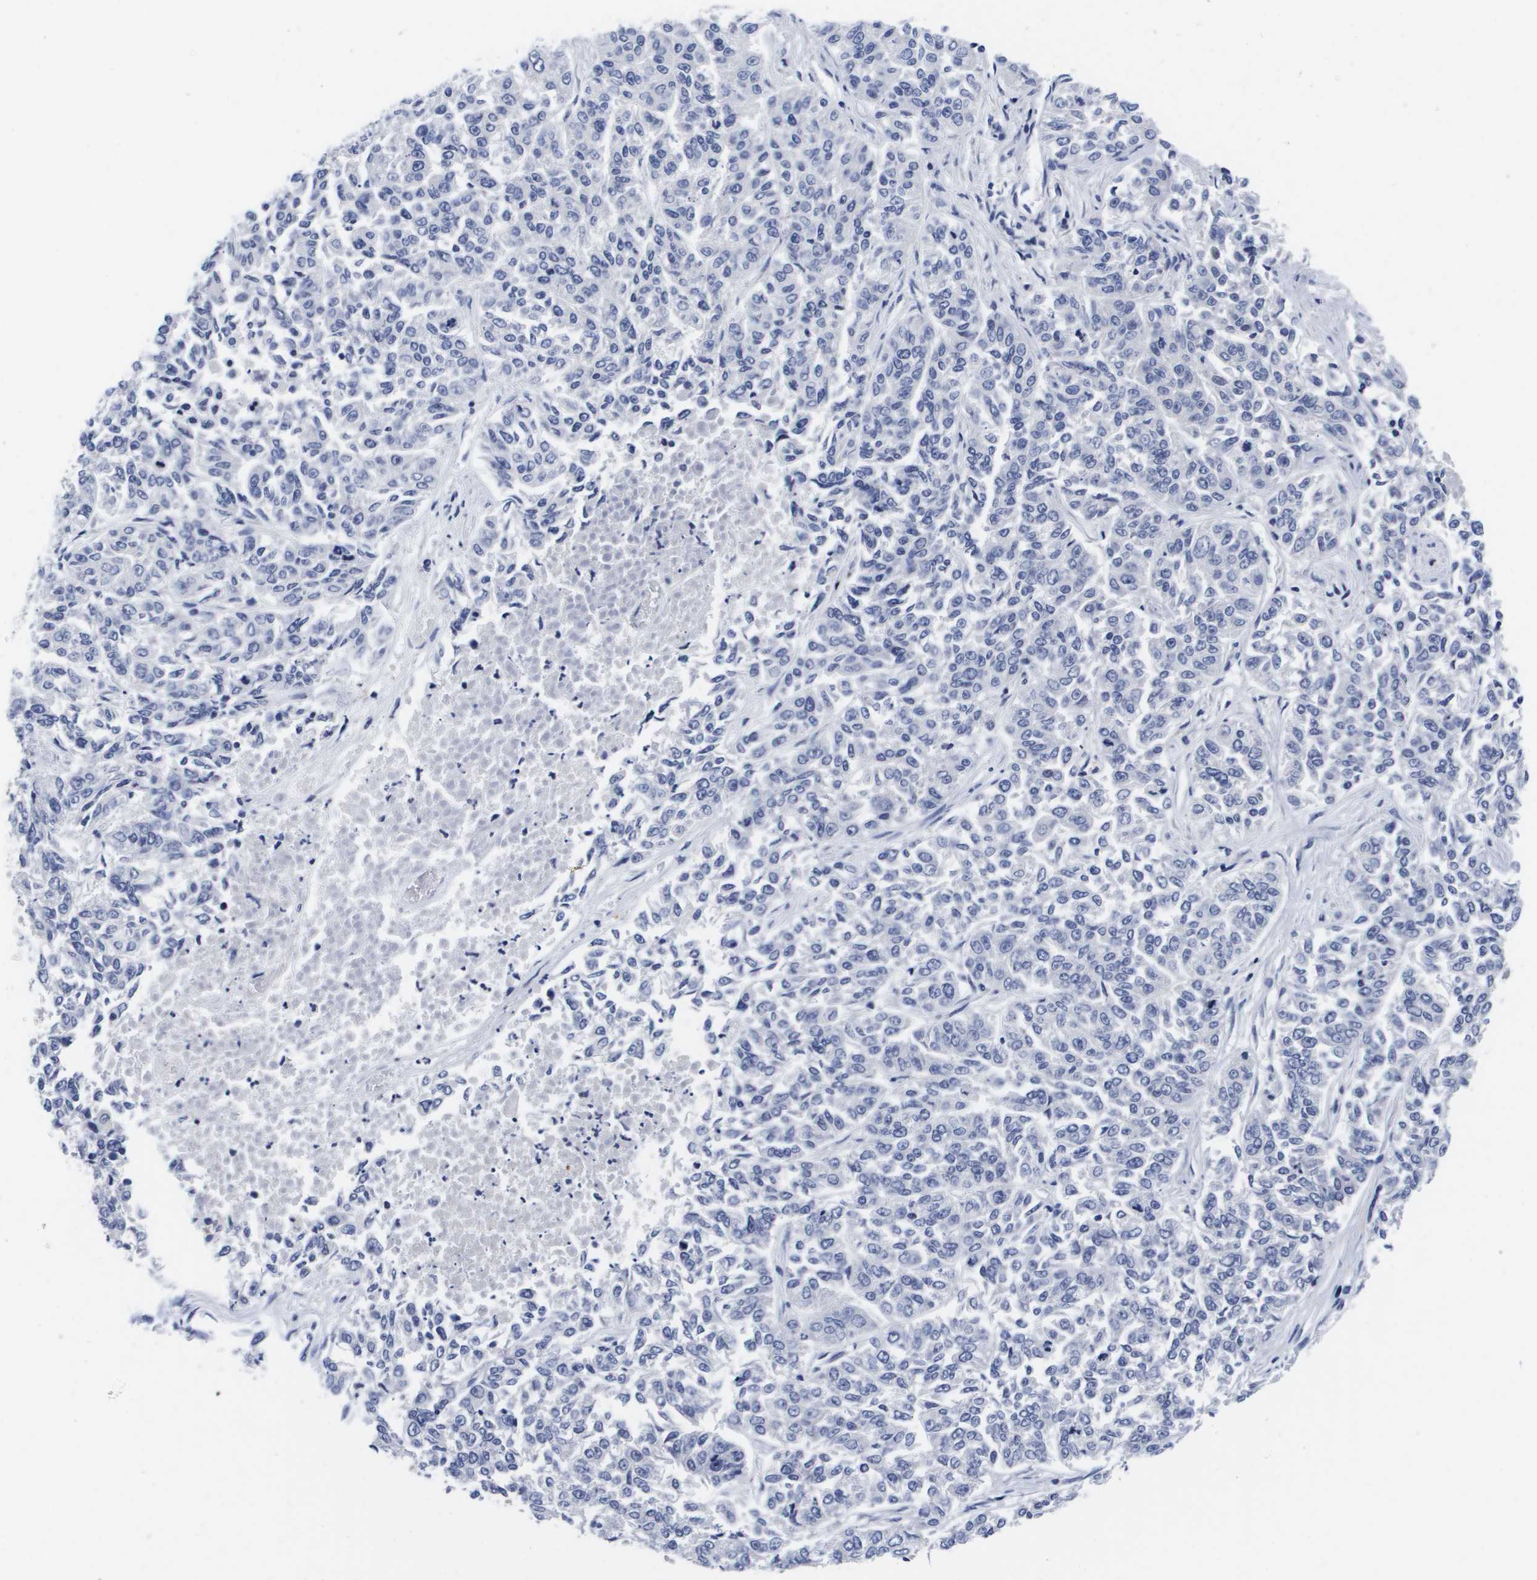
{"staining": {"intensity": "negative", "quantity": "none", "location": "none"}, "tissue": "lung cancer", "cell_type": "Tumor cells", "image_type": "cancer", "snomed": [{"axis": "morphology", "description": "Adenocarcinoma, NOS"}, {"axis": "topography", "description": "Lung"}], "caption": "This is an immunohistochemistry (IHC) histopathology image of human lung adenocarcinoma. There is no expression in tumor cells.", "gene": "HMOX1", "patient": {"sex": "male", "age": 84}}